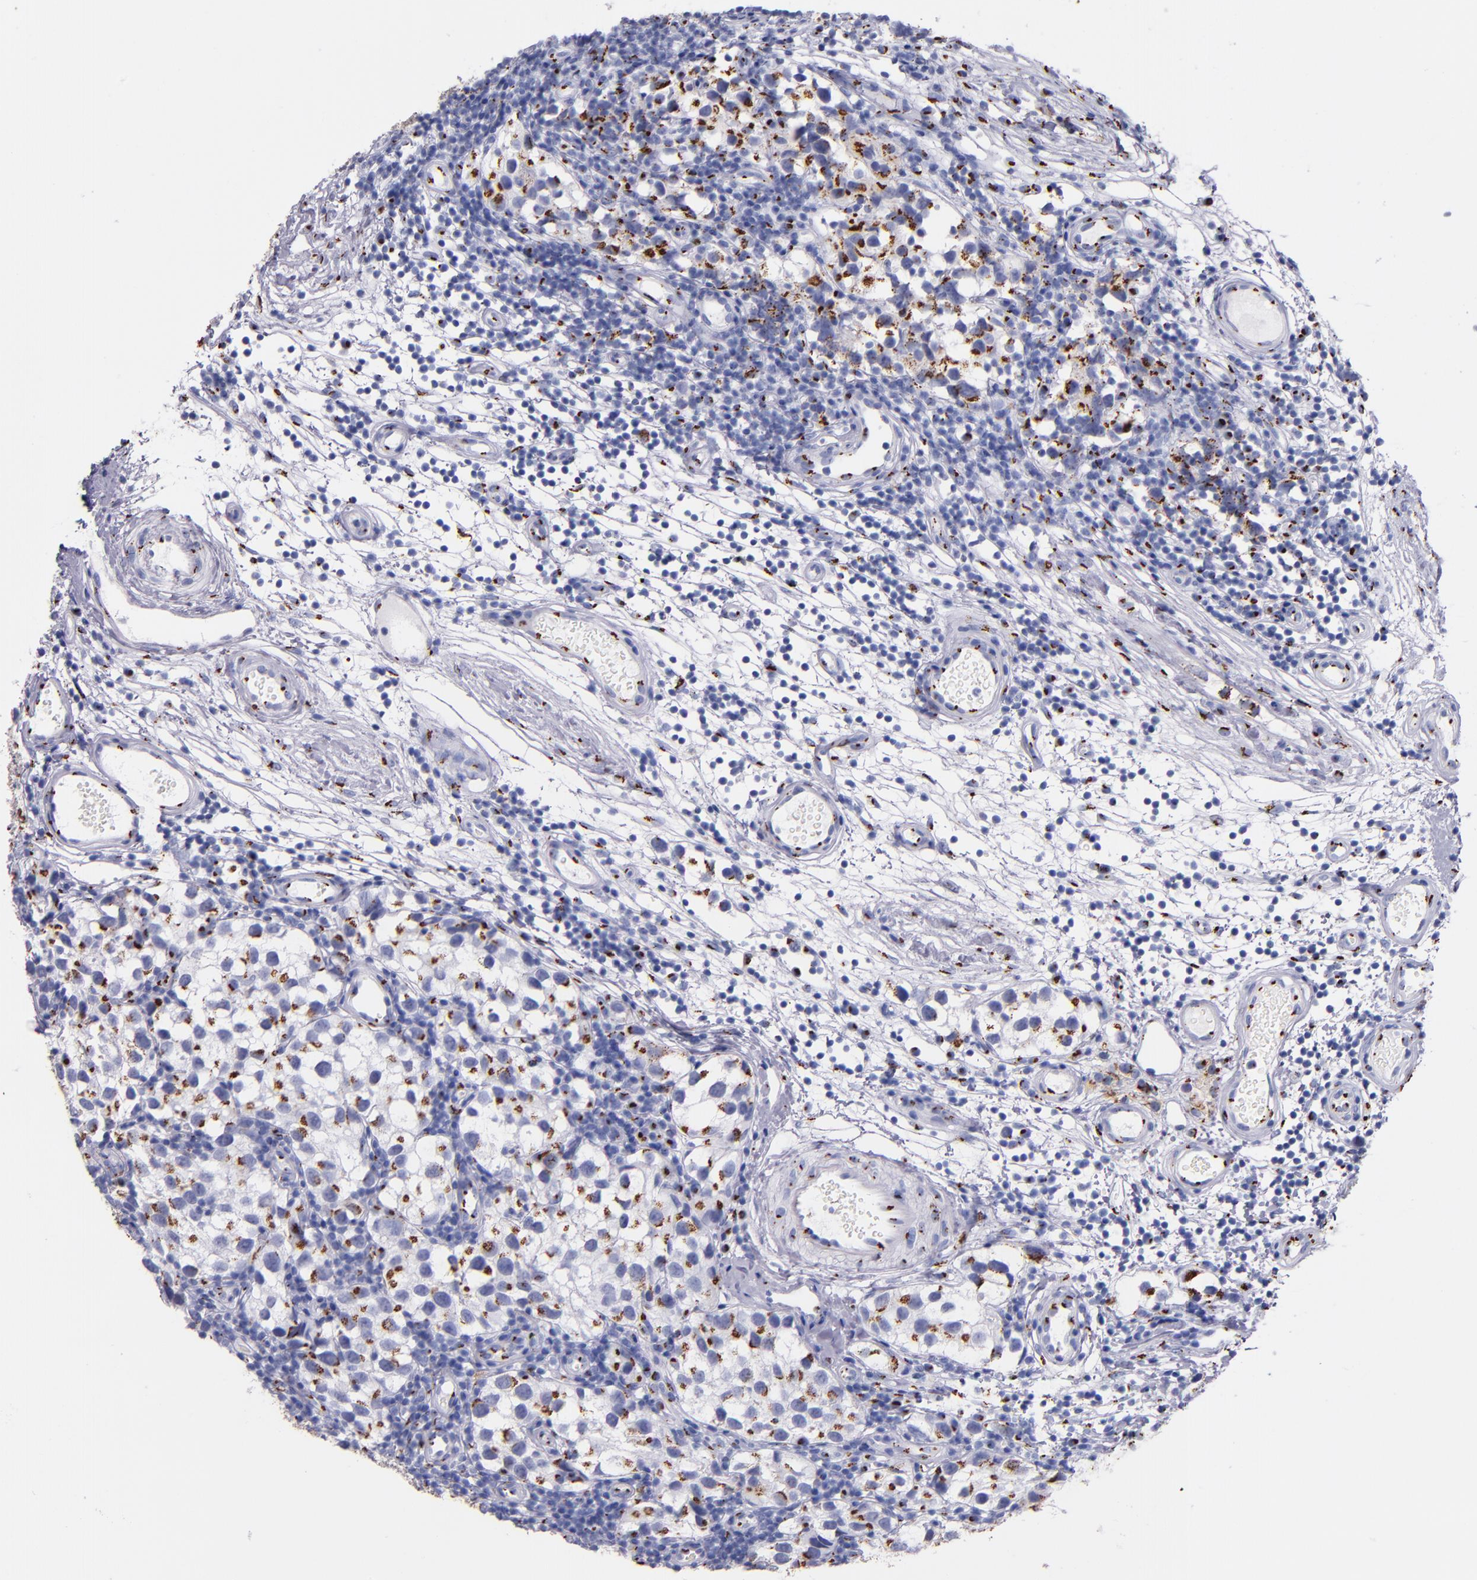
{"staining": {"intensity": "moderate", "quantity": "25%-75%", "location": "cytoplasmic/membranous"}, "tissue": "testis cancer", "cell_type": "Tumor cells", "image_type": "cancer", "snomed": [{"axis": "morphology", "description": "Seminoma, NOS"}, {"axis": "topography", "description": "Testis"}], "caption": "This image demonstrates immunohistochemistry (IHC) staining of testis cancer, with medium moderate cytoplasmic/membranous expression in approximately 25%-75% of tumor cells.", "gene": "GOLIM4", "patient": {"sex": "male", "age": 39}}